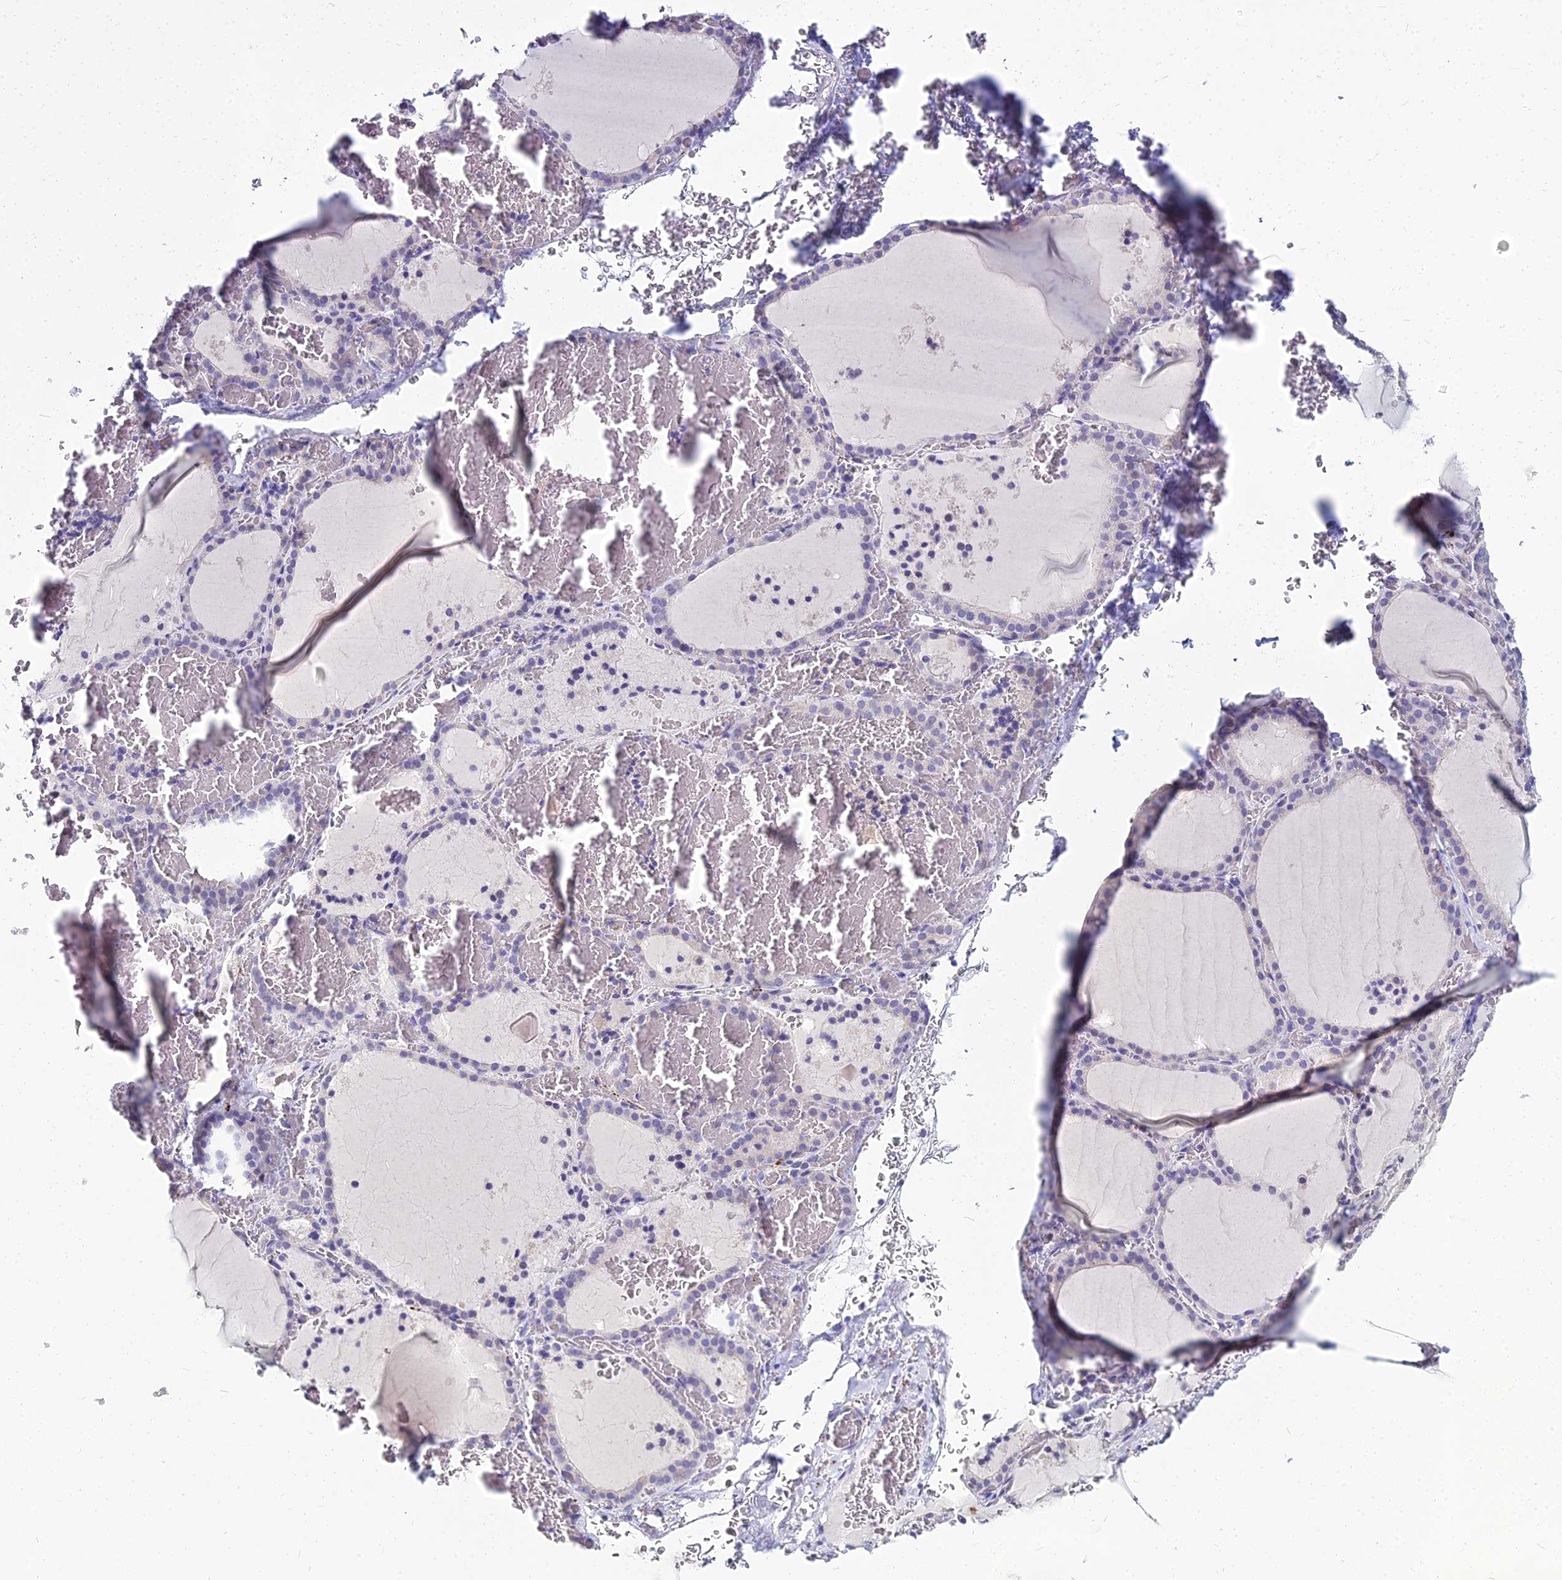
{"staining": {"intensity": "weak", "quantity": "<25%", "location": "cytoplasmic/membranous"}, "tissue": "thyroid gland", "cell_type": "Glandular cells", "image_type": "normal", "snomed": [{"axis": "morphology", "description": "Normal tissue, NOS"}, {"axis": "topography", "description": "Thyroid gland"}], "caption": "Immunohistochemistry micrograph of benign human thyroid gland stained for a protein (brown), which demonstrates no positivity in glandular cells.", "gene": "NPY", "patient": {"sex": "female", "age": 39}}